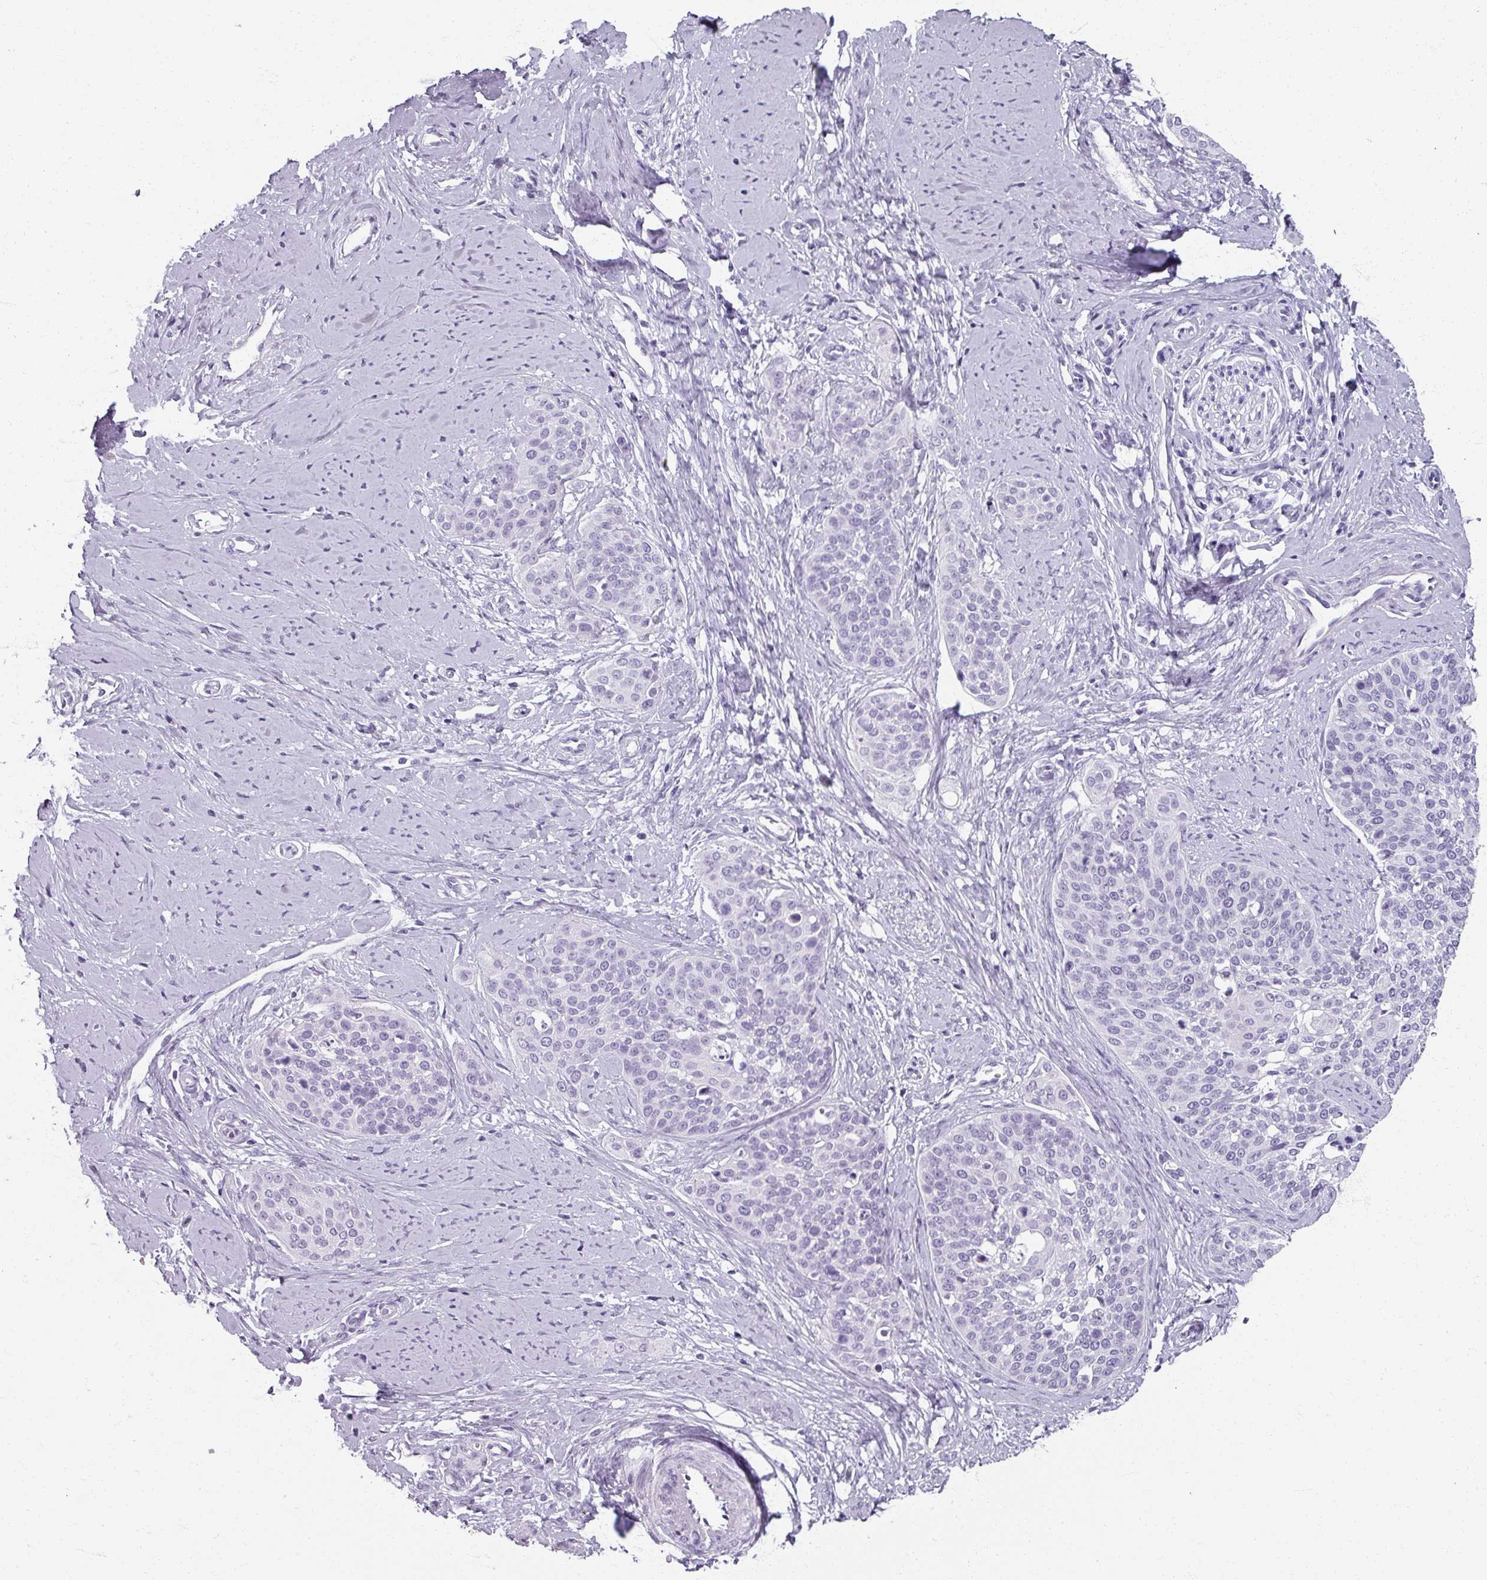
{"staining": {"intensity": "negative", "quantity": "none", "location": "none"}, "tissue": "cervical cancer", "cell_type": "Tumor cells", "image_type": "cancer", "snomed": [{"axis": "morphology", "description": "Squamous cell carcinoma, NOS"}, {"axis": "topography", "description": "Cervix"}], "caption": "Tumor cells are negative for protein expression in human cervical cancer (squamous cell carcinoma). (Immunohistochemistry, brightfield microscopy, high magnification).", "gene": "REG3G", "patient": {"sex": "female", "age": 44}}